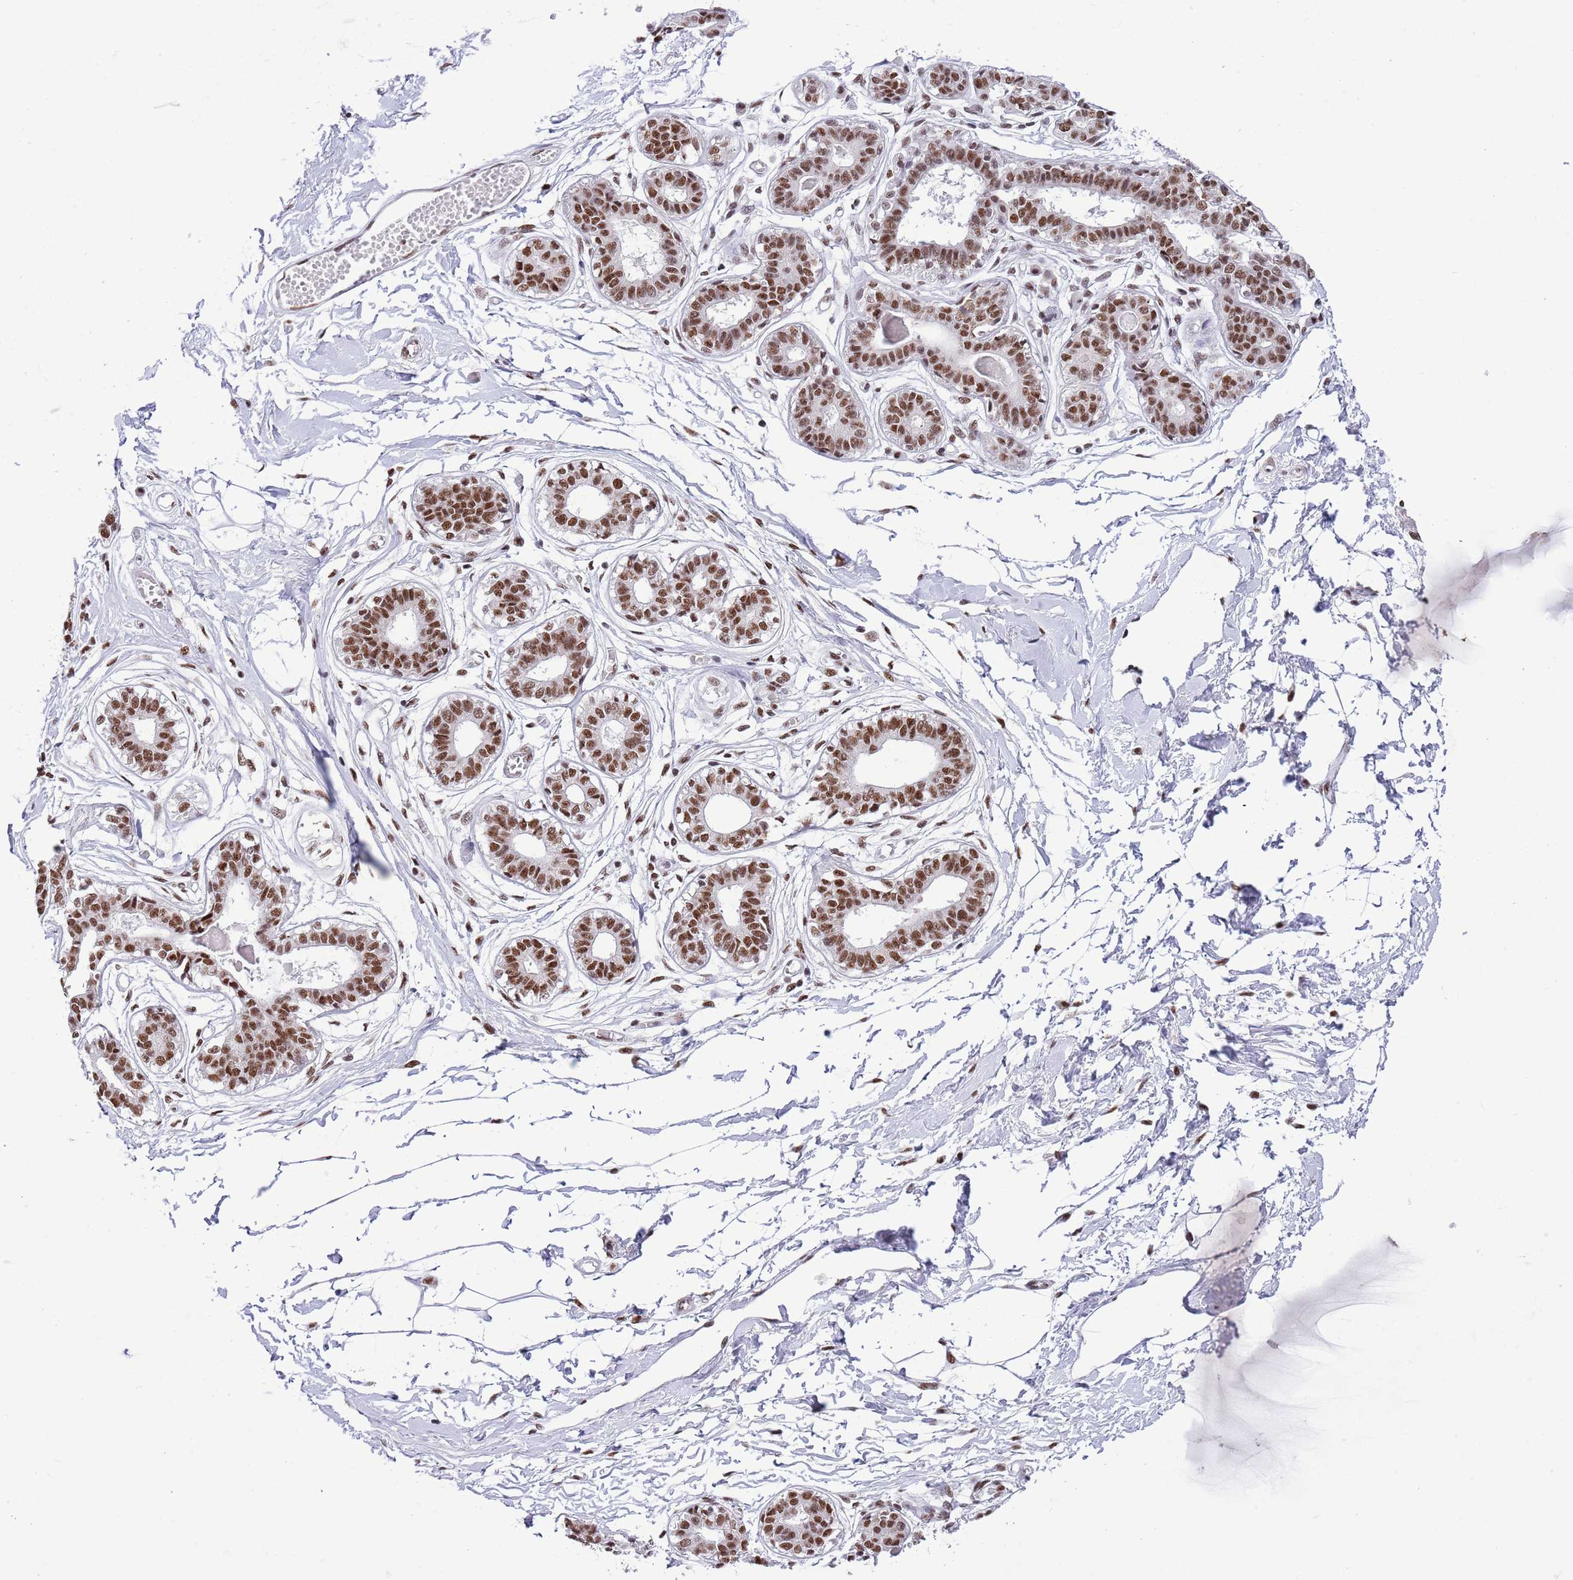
{"staining": {"intensity": "moderate", "quantity": "<25%", "location": "nuclear"}, "tissue": "breast", "cell_type": "Adipocytes", "image_type": "normal", "snomed": [{"axis": "morphology", "description": "Normal tissue, NOS"}, {"axis": "topography", "description": "Breast"}], "caption": "Breast stained with IHC shows moderate nuclear positivity in approximately <25% of adipocytes. (DAB (3,3'-diaminobenzidine) = brown stain, brightfield microscopy at high magnification).", "gene": "SF3A2", "patient": {"sex": "female", "age": 45}}